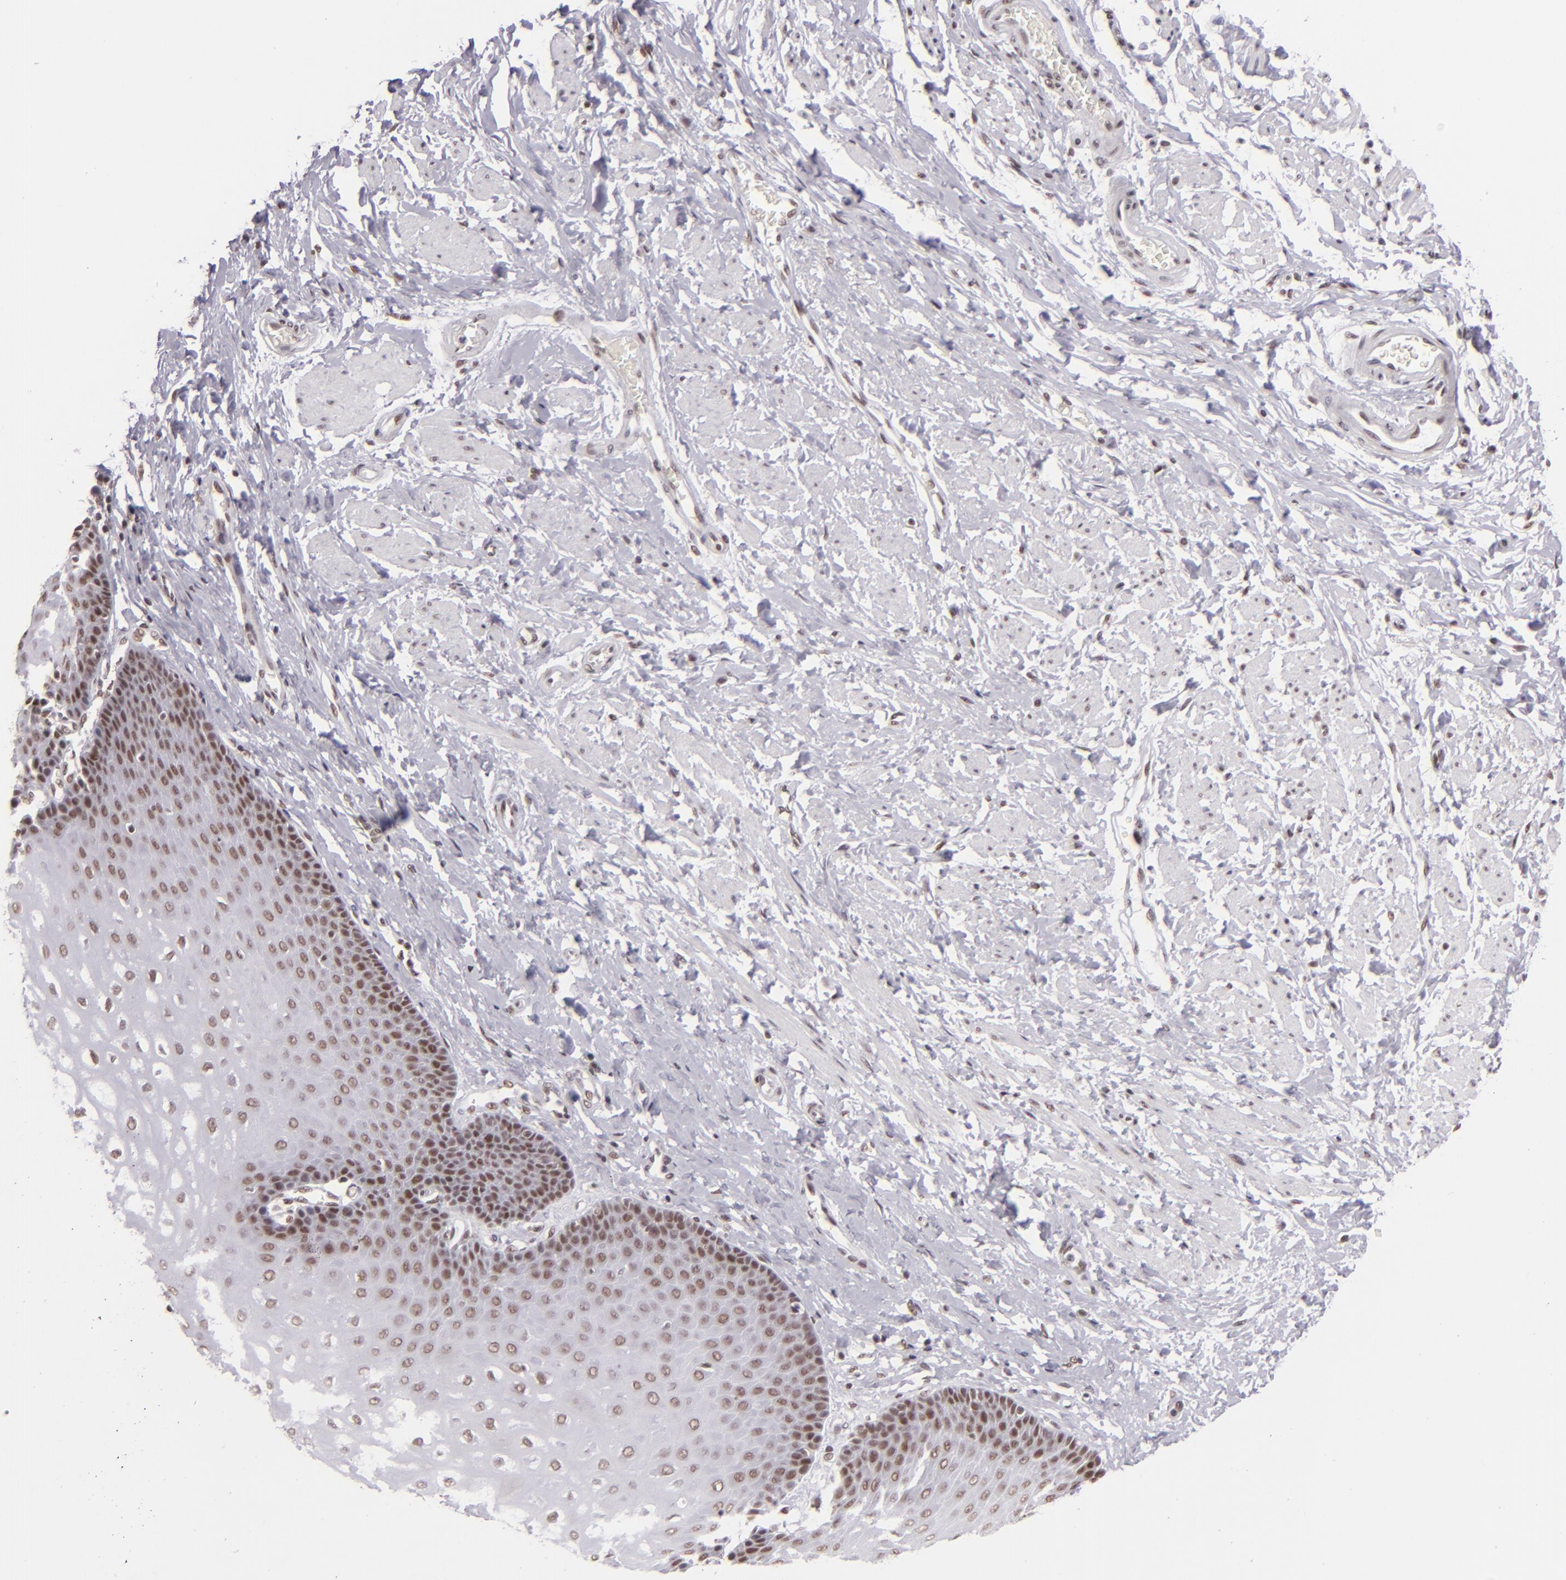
{"staining": {"intensity": "moderate", "quantity": ">75%", "location": "nuclear"}, "tissue": "esophagus", "cell_type": "Squamous epithelial cells", "image_type": "normal", "snomed": [{"axis": "morphology", "description": "Normal tissue, NOS"}, {"axis": "topography", "description": "Esophagus"}], "caption": "This is an image of immunohistochemistry staining of unremarkable esophagus, which shows moderate expression in the nuclear of squamous epithelial cells.", "gene": "BRD8", "patient": {"sex": "male", "age": 70}}